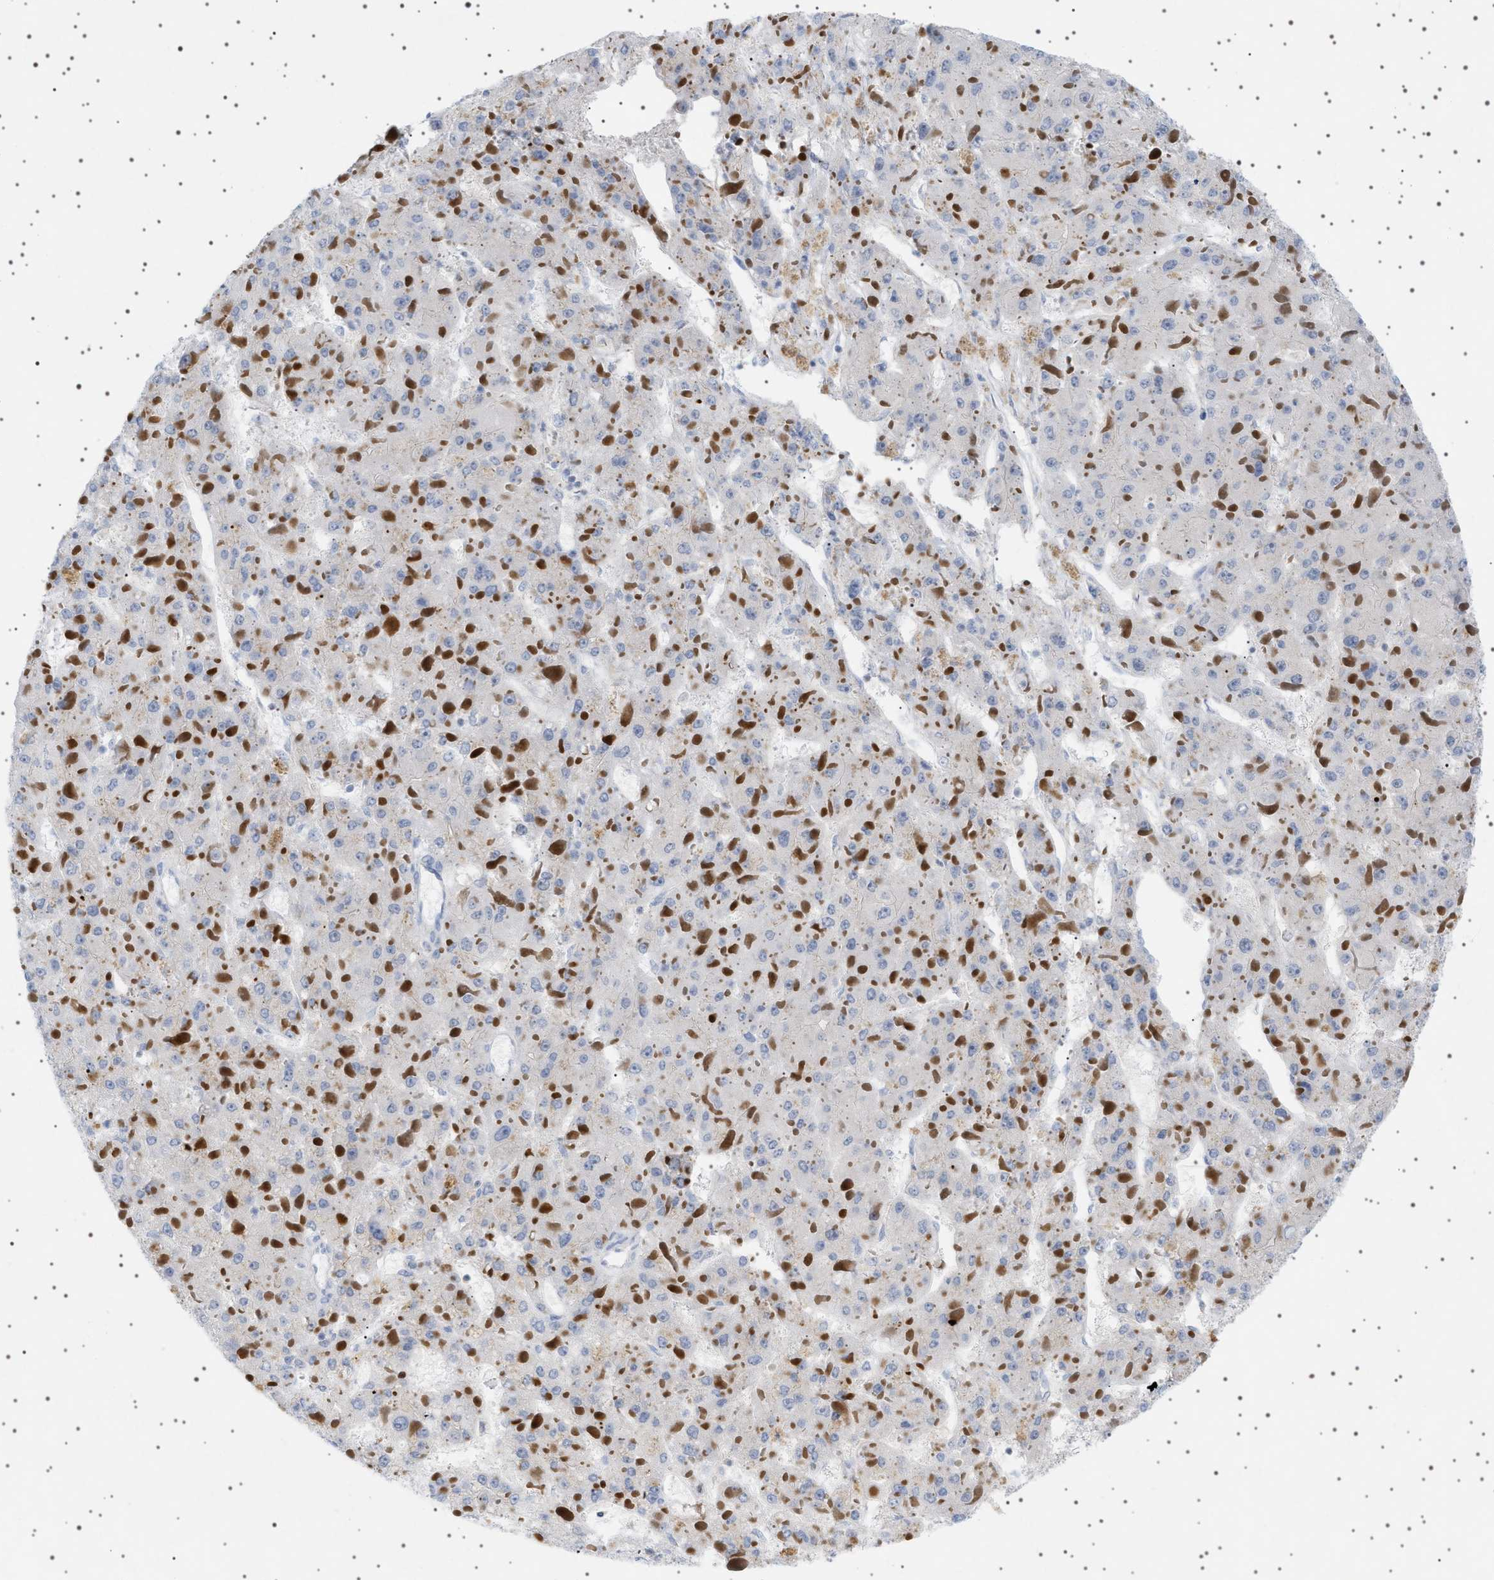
{"staining": {"intensity": "negative", "quantity": "none", "location": "none"}, "tissue": "liver cancer", "cell_type": "Tumor cells", "image_type": "cancer", "snomed": [{"axis": "morphology", "description": "Carcinoma, Hepatocellular, NOS"}, {"axis": "topography", "description": "Liver"}], "caption": "A photomicrograph of human liver hepatocellular carcinoma is negative for staining in tumor cells. (DAB (3,3'-diaminobenzidine) immunohistochemistry visualized using brightfield microscopy, high magnification).", "gene": "ADCY10", "patient": {"sex": "female", "age": 73}}